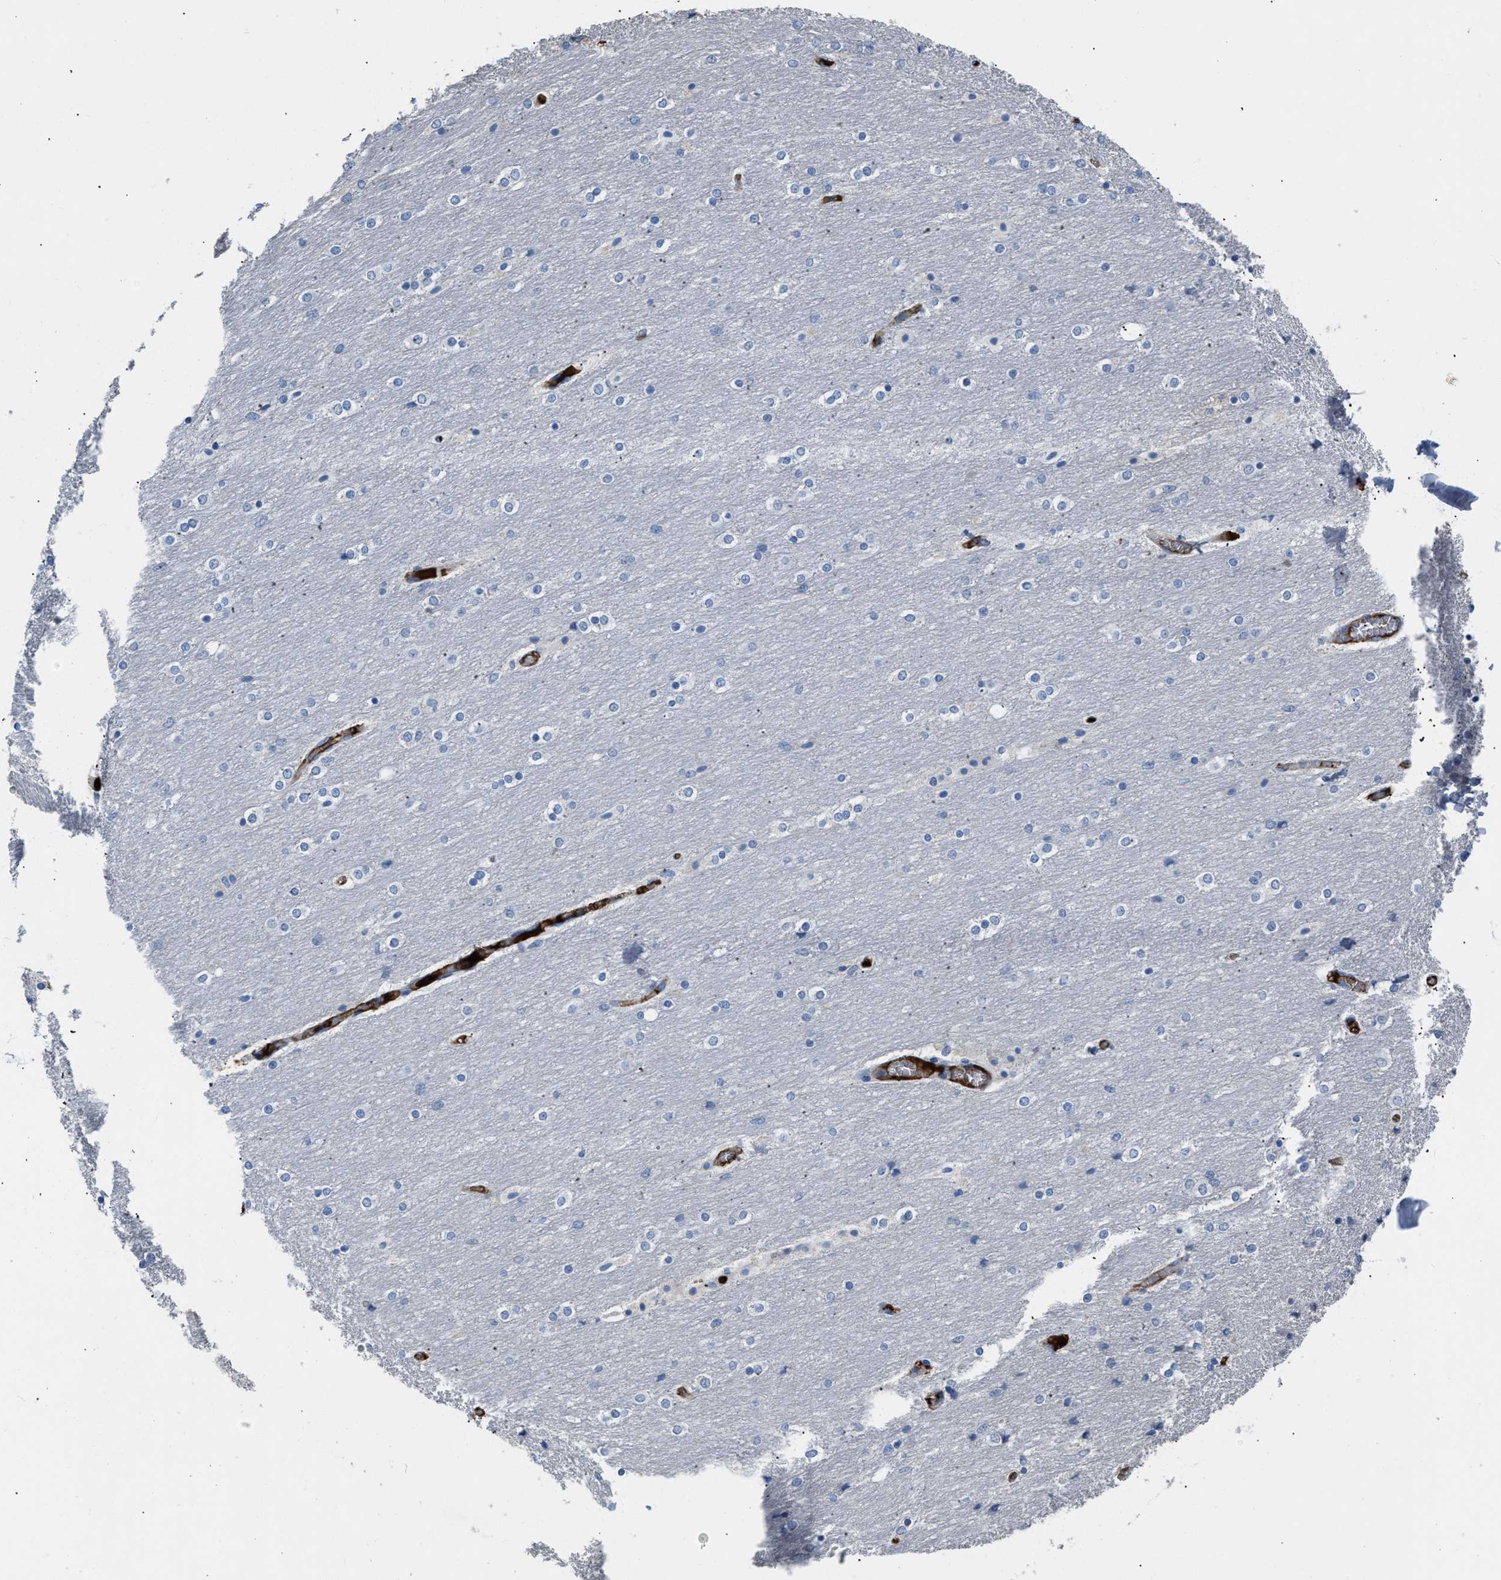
{"staining": {"intensity": "negative", "quantity": "none", "location": "none"}, "tissue": "cerebellum", "cell_type": "Cells in granular layer", "image_type": "normal", "snomed": [{"axis": "morphology", "description": "Normal tissue, NOS"}, {"axis": "topography", "description": "Cerebellum"}], "caption": "Histopathology image shows no protein expression in cells in granular layer of normal cerebellum.", "gene": "STC1", "patient": {"sex": "female", "age": 54}}